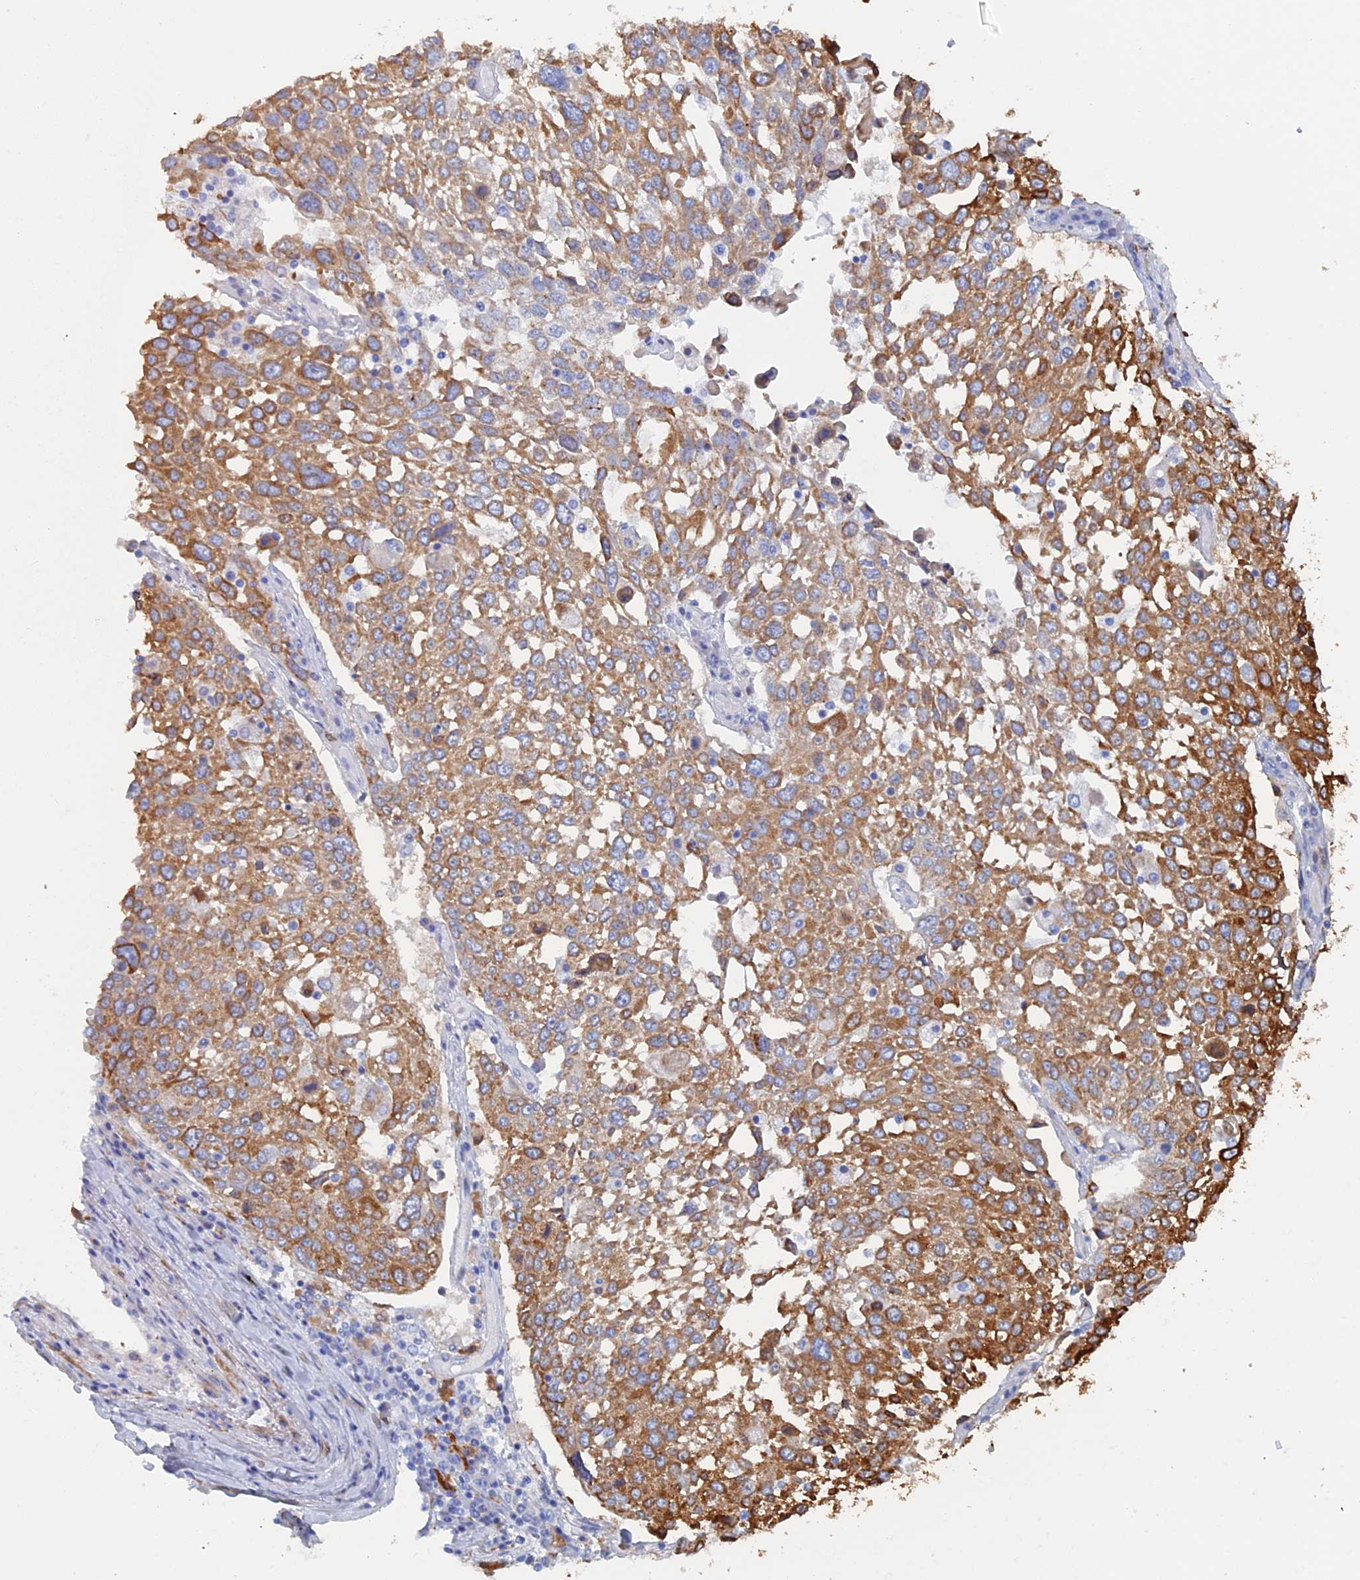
{"staining": {"intensity": "moderate", "quantity": ">75%", "location": "cytoplasmic/membranous"}, "tissue": "lung cancer", "cell_type": "Tumor cells", "image_type": "cancer", "snomed": [{"axis": "morphology", "description": "Squamous cell carcinoma, NOS"}, {"axis": "topography", "description": "Lung"}], "caption": "Immunohistochemistry (IHC) histopathology image of squamous cell carcinoma (lung) stained for a protein (brown), which demonstrates medium levels of moderate cytoplasmic/membranous positivity in about >75% of tumor cells.", "gene": "COG7", "patient": {"sex": "male", "age": 65}}